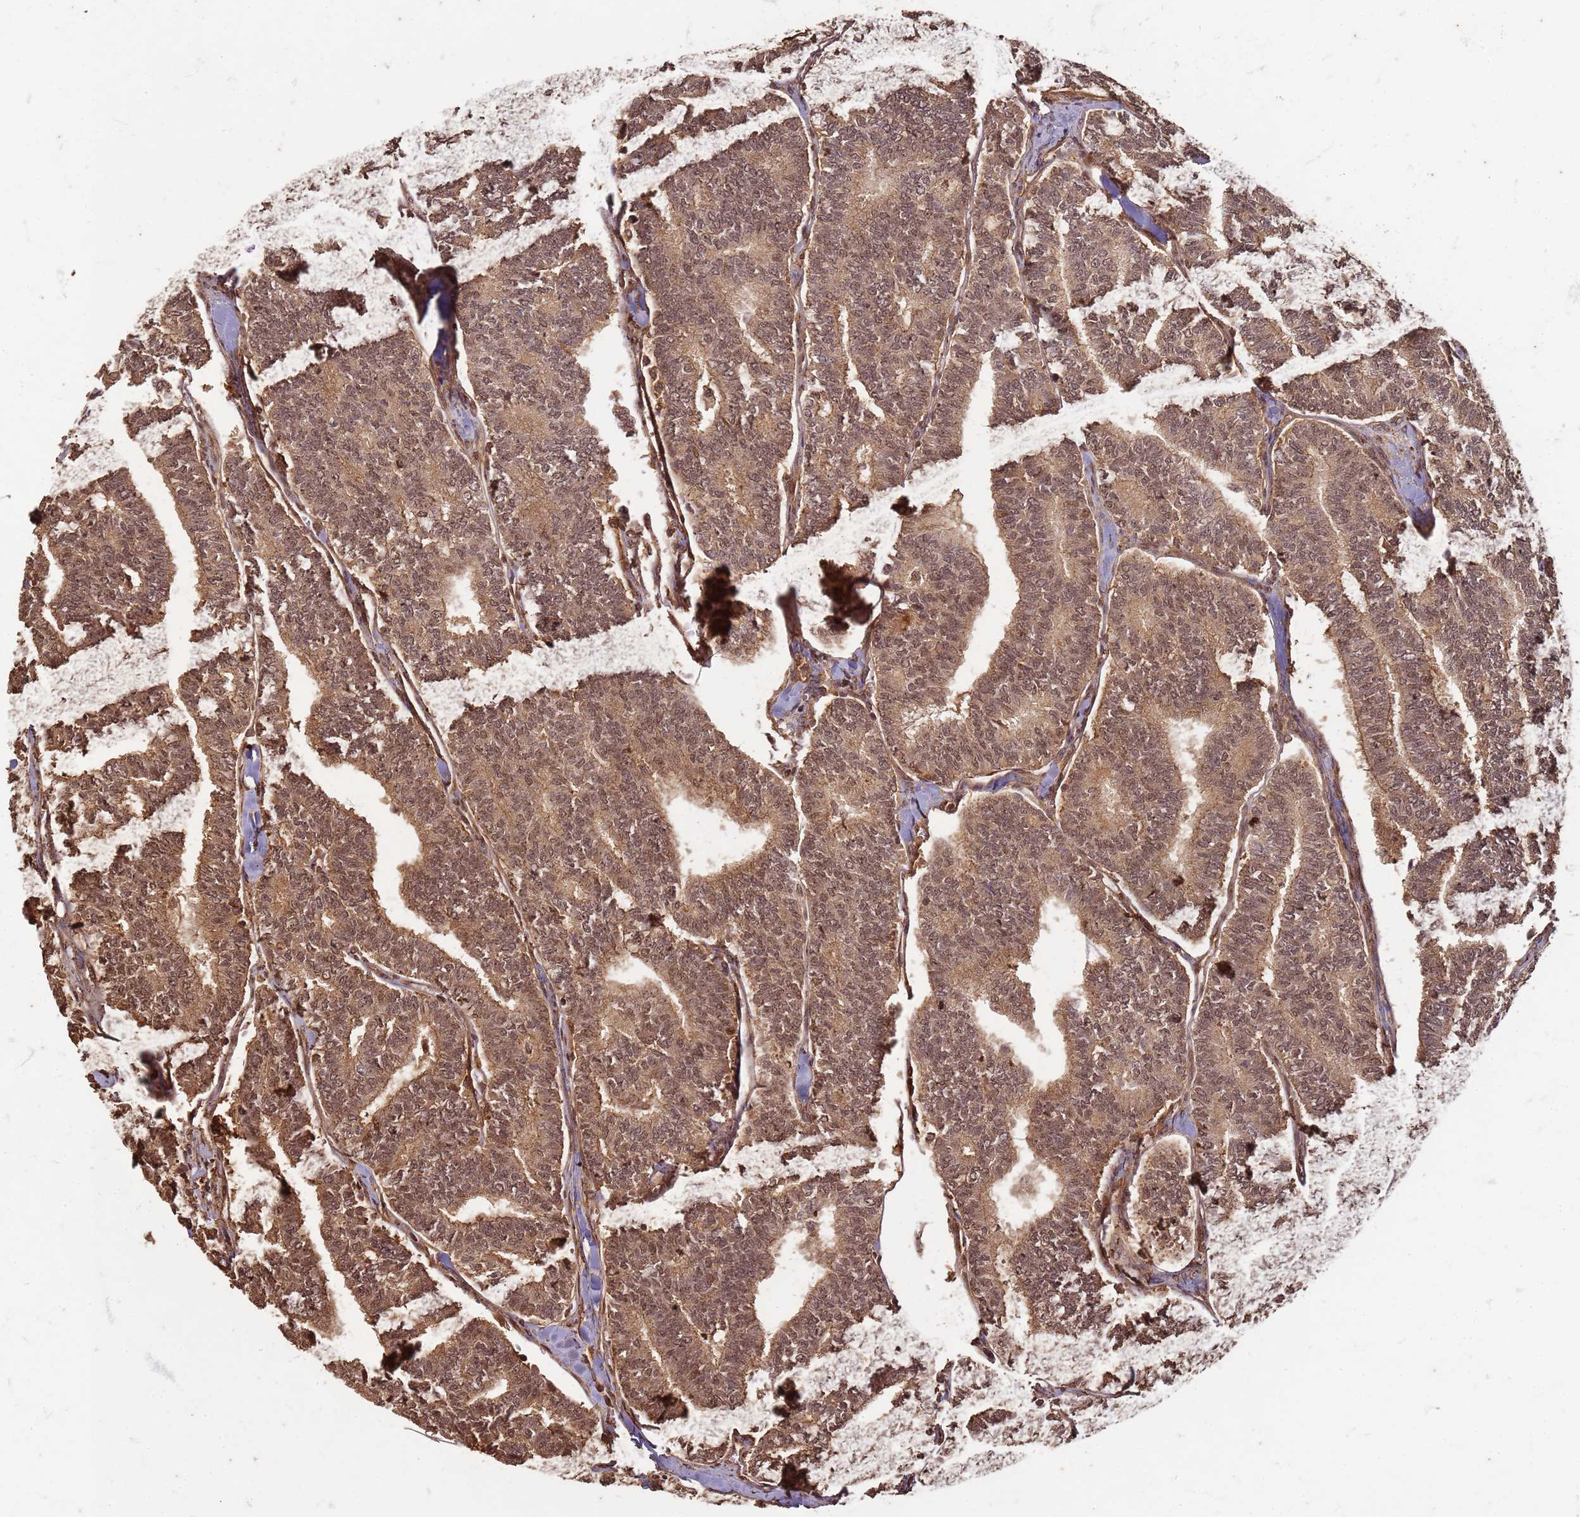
{"staining": {"intensity": "moderate", "quantity": ">75%", "location": "cytoplasmic/membranous,nuclear"}, "tissue": "thyroid cancer", "cell_type": "Tumor cells", "image_type": "cancer", "snomed": [{"axis": "morphology", "description": "Papillary adenocarcinoma, NOS"}, {"axis": "topography", "description": "Thyroid gland"}], "caption": "Thyroid cancer tissue exhibits moderate cytoplasmic/membranous and nuclear positivity in about >75% of tumor cells, visualized by immunohistochemistry.", "gene": "KIF26A", "patient": {"sex": "female", "age": 35}}